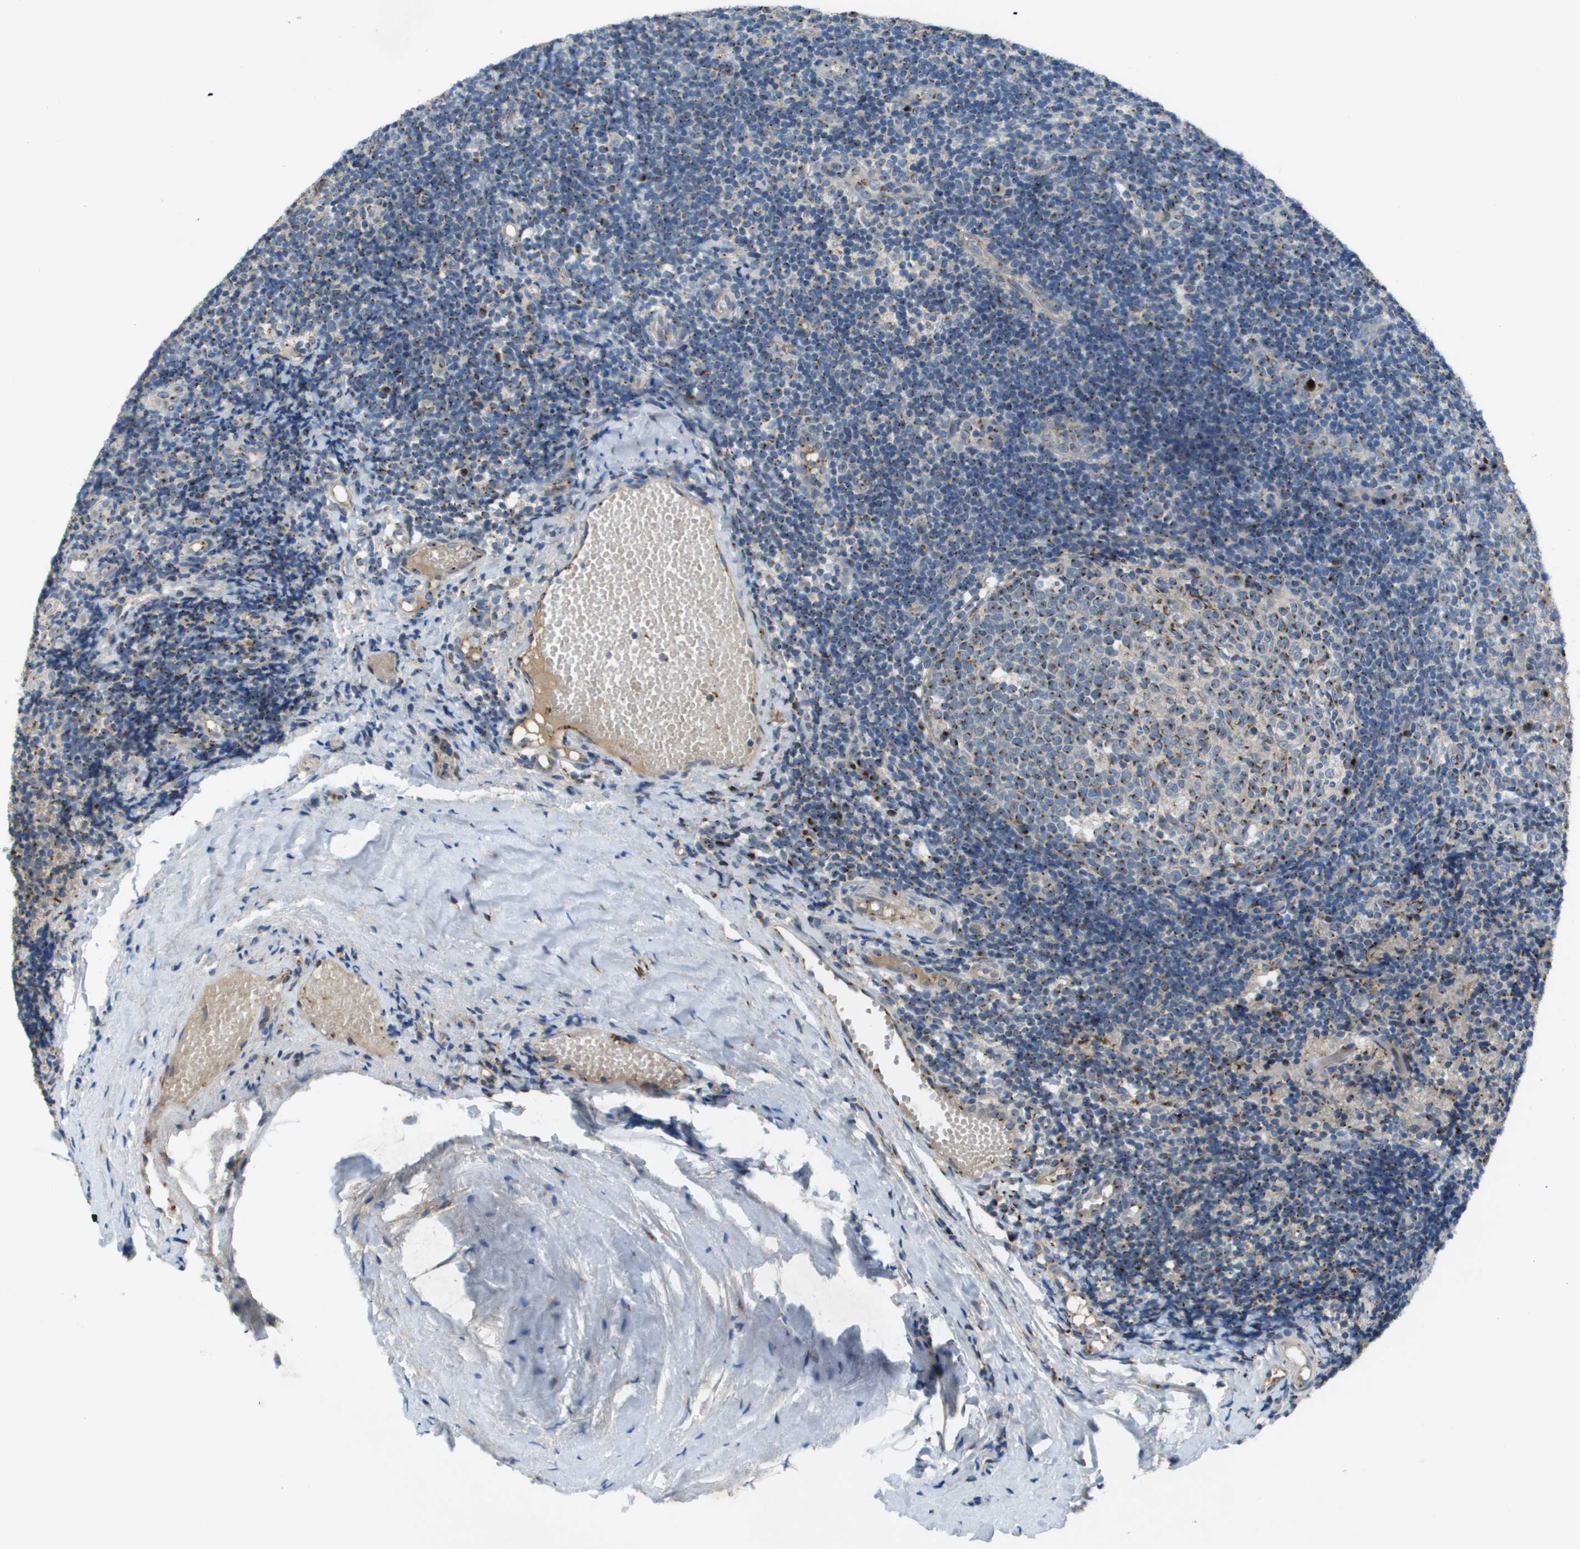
{"staining": {"intensity": "strong", "quantity": ">75%", "location": "cytoplasmic/membranous"}, "tissue": "tonsil", "cell_type": "Germinal center cells", "image_type": "normal", "snomed": [{"axis": "morphology", "description": "Normal tissue, NOS"}, {"axis": "topography", "description": "Tonsil"}], "caption": "Tonsil stained for a protein displays strong cytoplasmic/membranous positivity in germinal center cells. The protein is shown in brown color, while the nuclei are stained blue.", "gene": "QSOX2", "patient": {"sex": "female", "age": 19}}